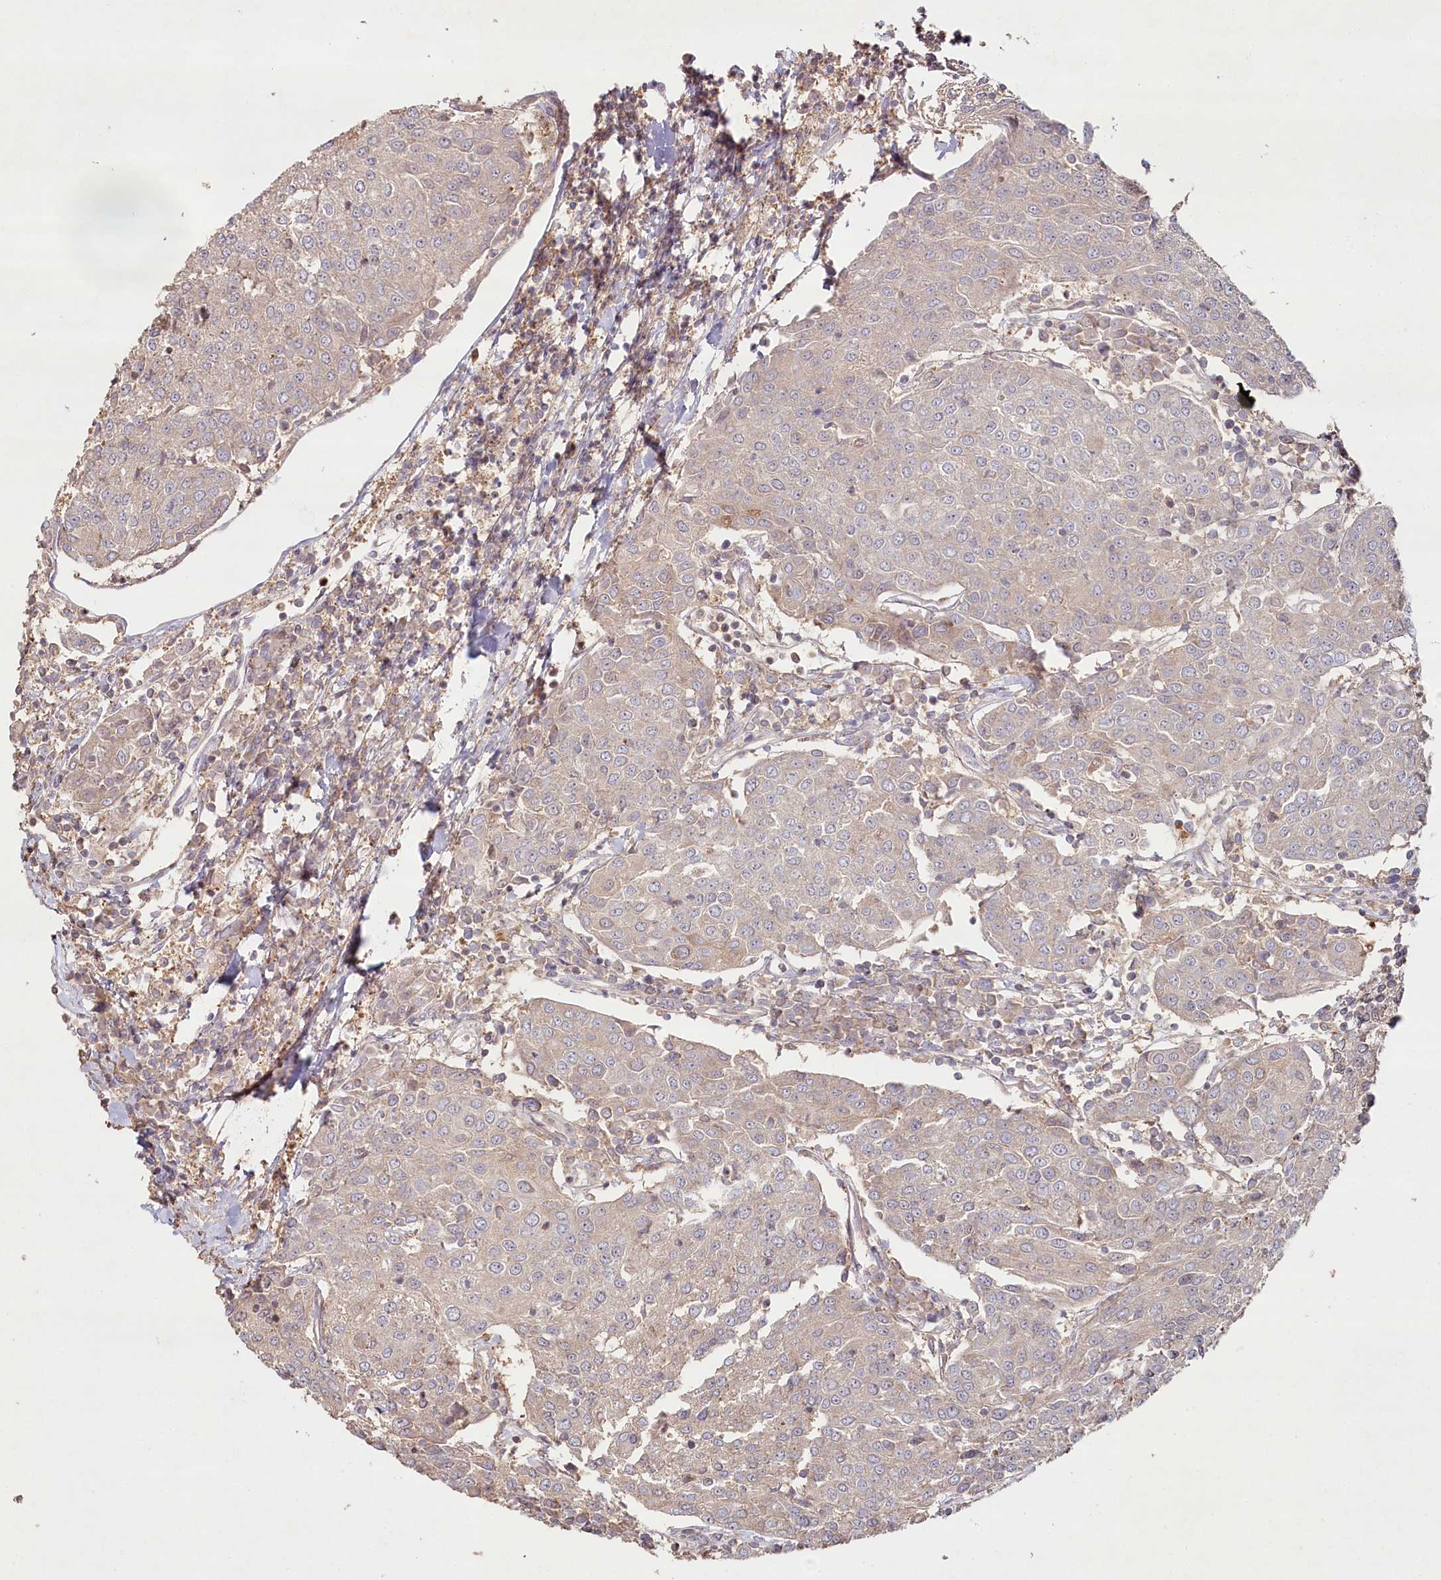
{"staining": {"intensity": "weak", "quantity": "<25%", "location": "cytoplasmic/membranous"}, "tissue": "urothelial cancer", "cell_type": "Tumor cells", "image_type": "cancer", "snomed": [{"axis": "morphology", "description": "Urothelial carcinoma, High grade"}, {"axis": "topography", "description": "Urinary bladder"}], "caption": "Tumor cells are negative for protein expression in human urothelial carcinoma (high-grade).", "gene": "HAL", "patient": {"sex": "female", "age": 85}}